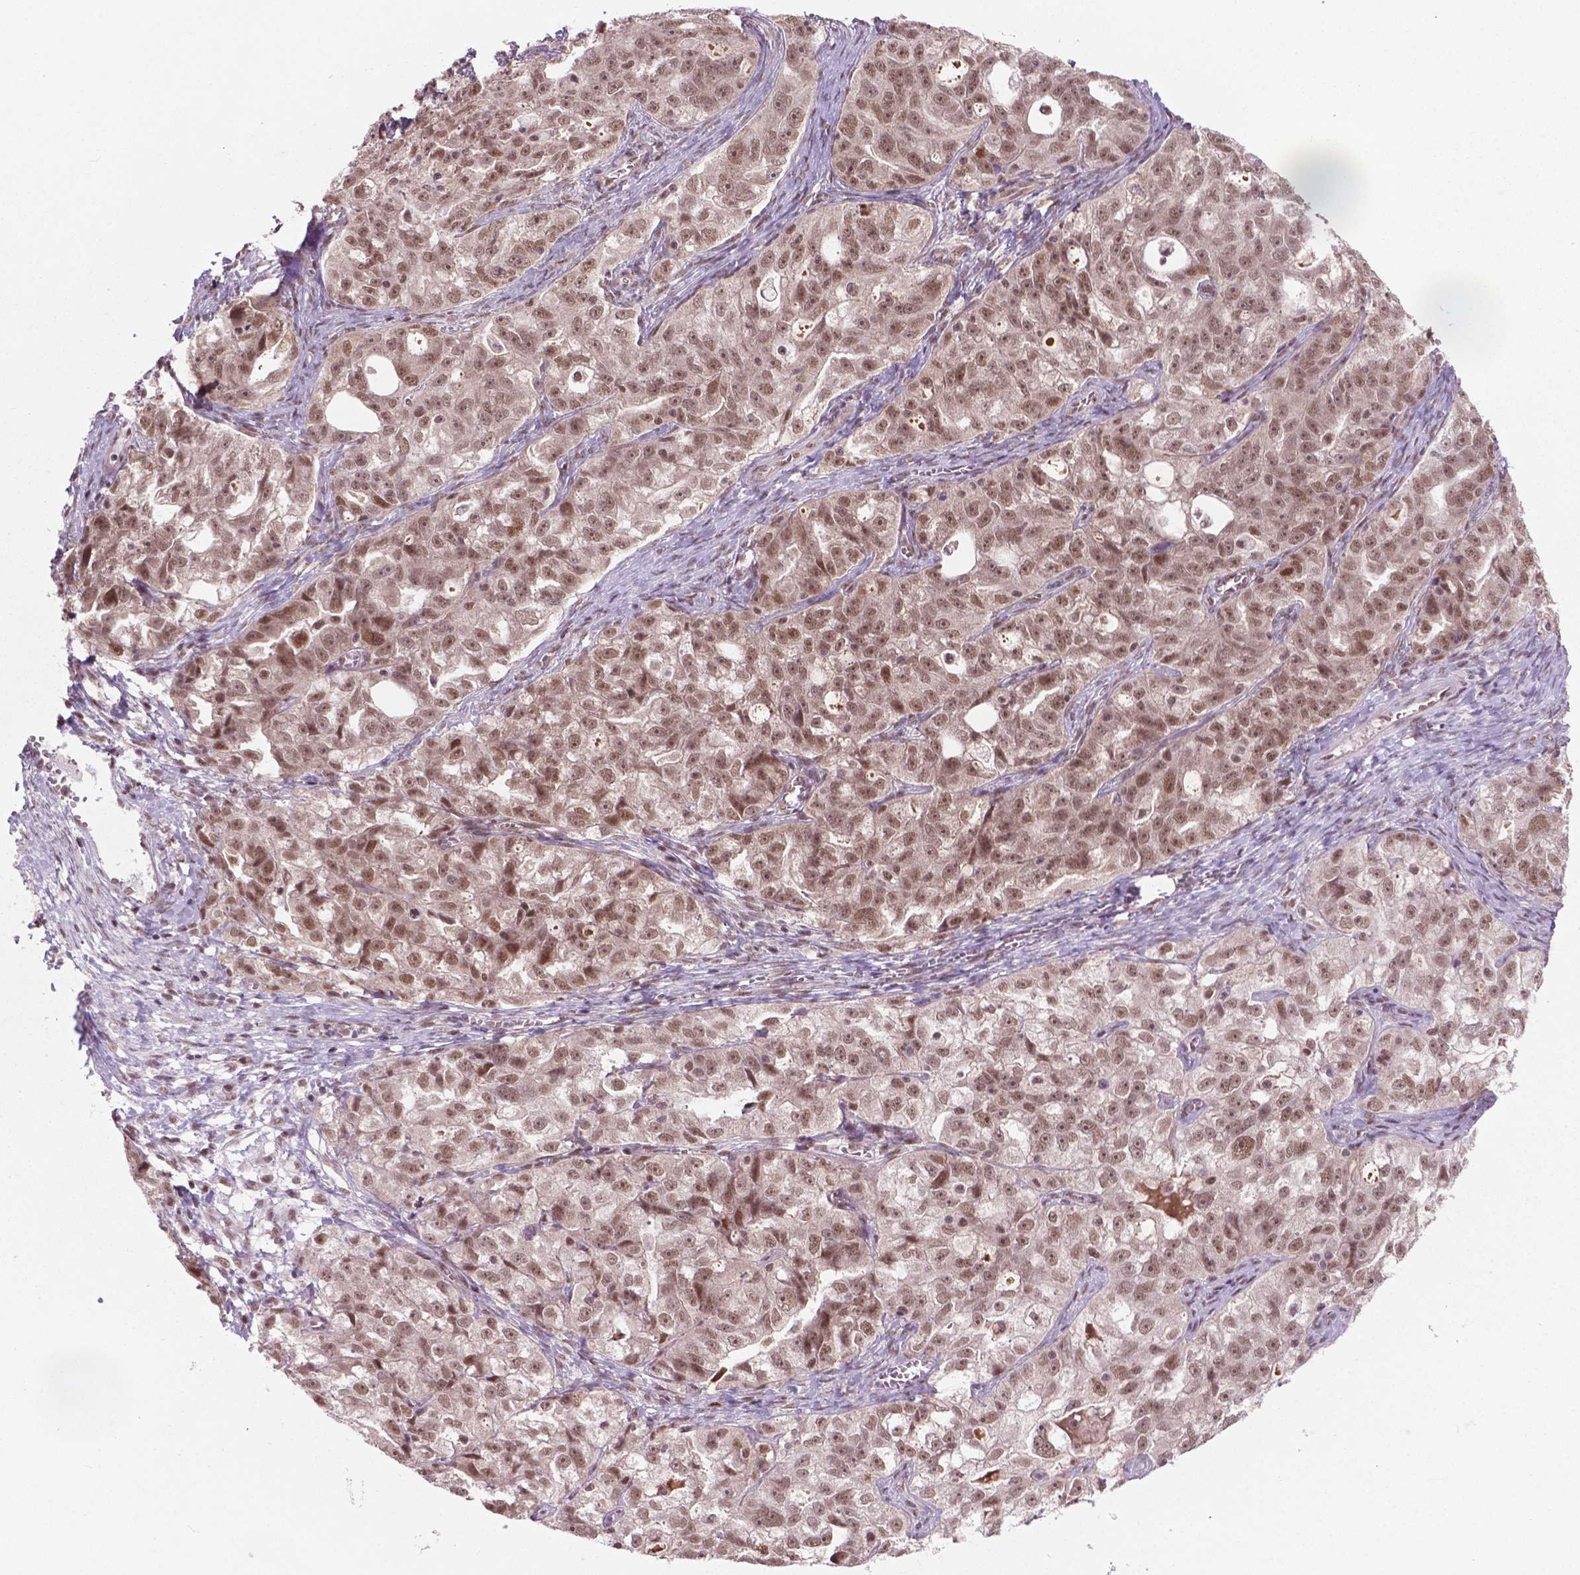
{"staining": {"intensity": "moderate", "quantity": ">75%", "location": "nuclear"}, "tissue": "ovarian cancer", "cell_type": "Tumor cells", "image_type": "cancer", "snomed": [{"axis": "morphology", "description": "Cystadenocarcinoma, serous, NOS"}, {"axis": "topography", "description": "Ovary"}], "caption": "High-magnification brightfield microscopy of serous cystadenocarcinoma (ovarian) stained with DAB (brown) and counterstained with hematoxylin (blue). tumor cells exhibit moderate nuclear expression is seen in about>75% of cells.", "gene": "PHAX", "patient": {"sex": "female", "age": 51}}